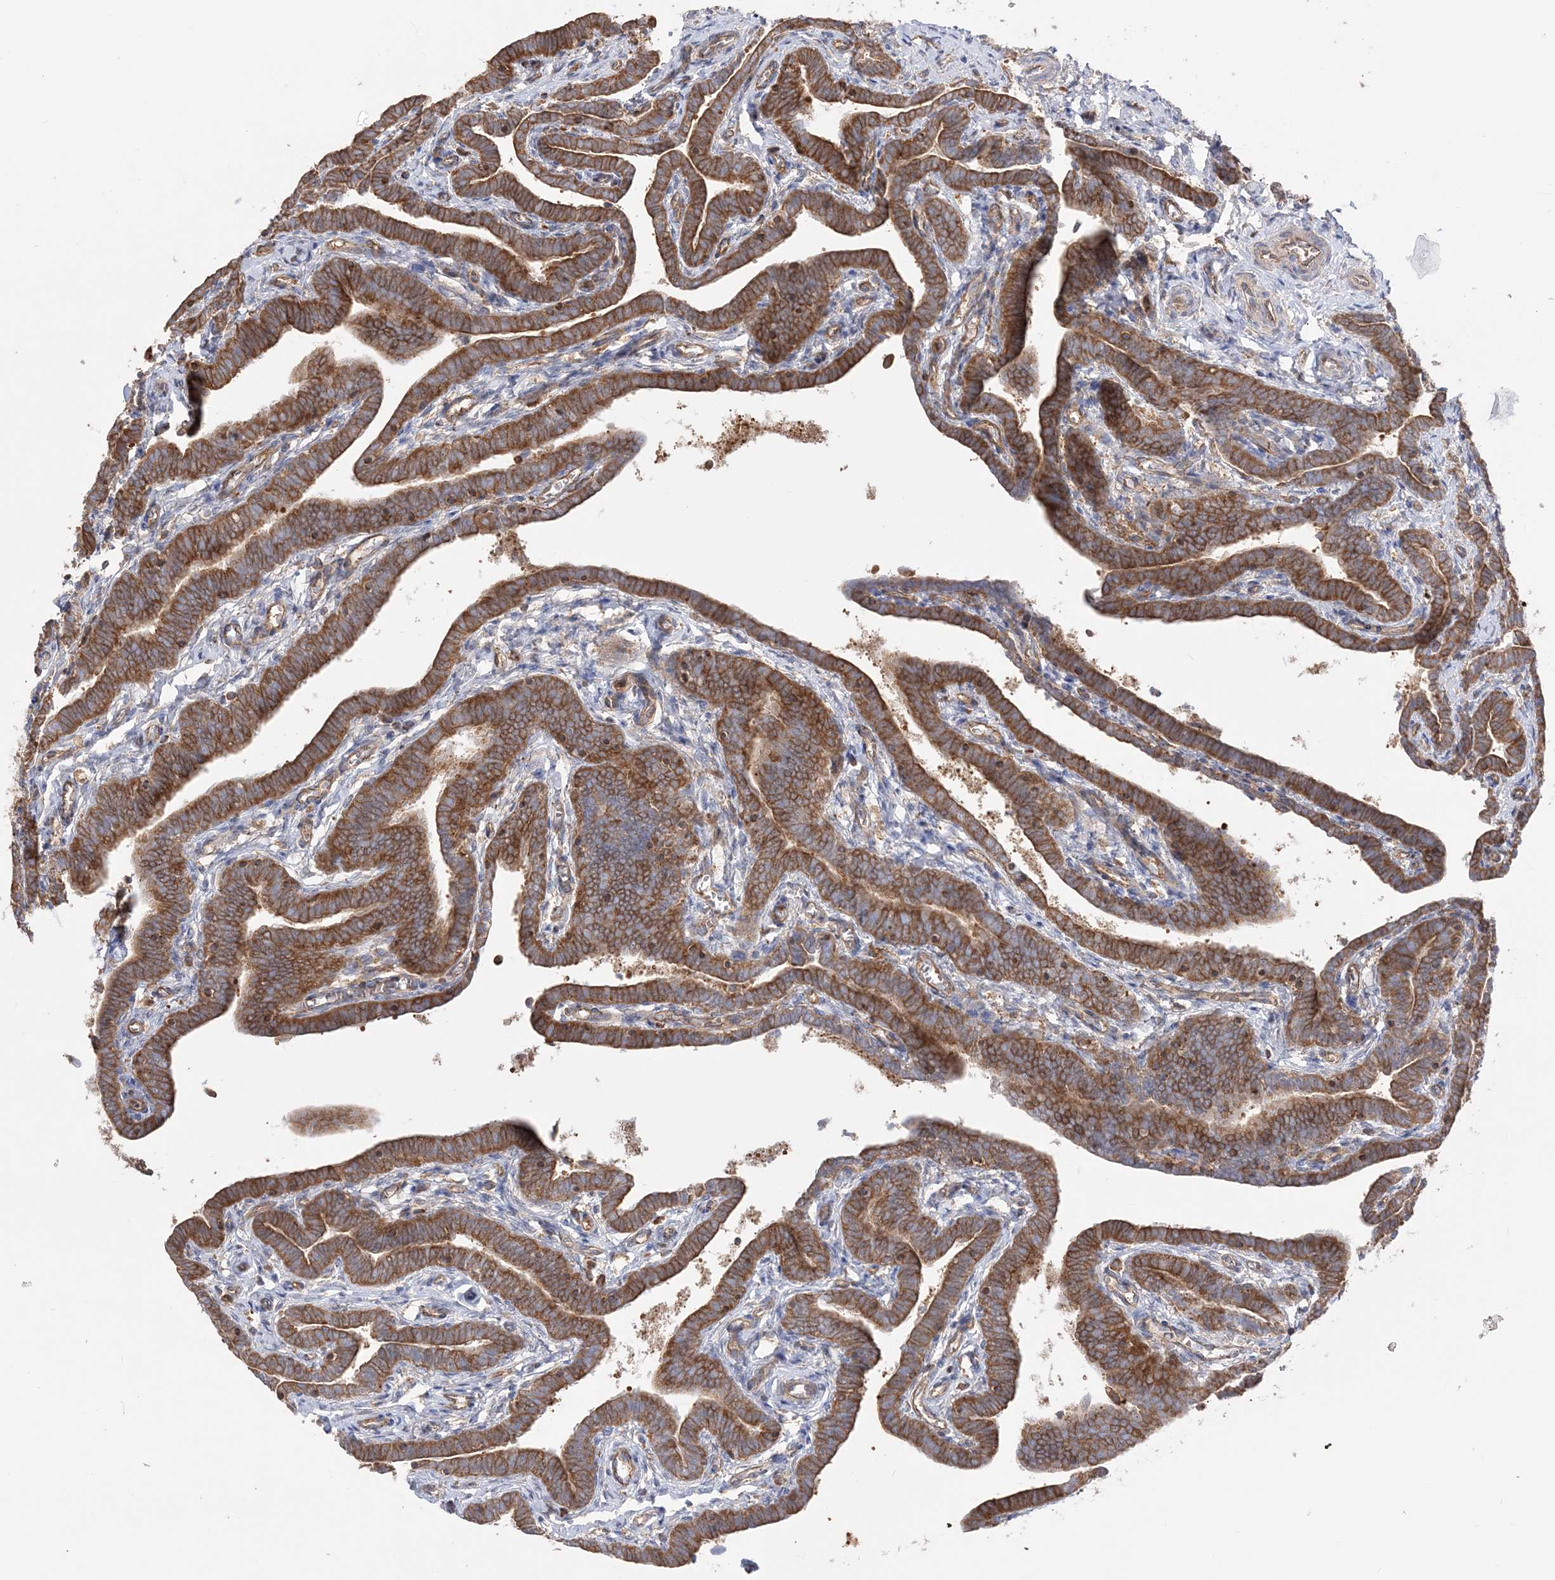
{"staining": {"intensity": "strong", "quantity": ">75%", "location": "cytoplasmic/membranous"}, "tissue": "fallopian tube", "cell_type": "Glandular cells", "image_type": "normal", "snomed": [{"axis": "morphology", "description": "Normal tissue, NOS"}, {"axis": "topography", "description": "Fallopian tube"}], "caption": "IHC staining of normal fallopian tube, which shows high levels of strong cytoplasmic/membranous expression in about >75% of glandular cells indicating strong cytoplasmic/membranous protein staining. The staining was performed using DAB (brown) for protein detection and nuclei were counterstained in hematoxylin (blue).", "gene": "TBC1D5", "patient": {"sex": "female", "age": 36}}